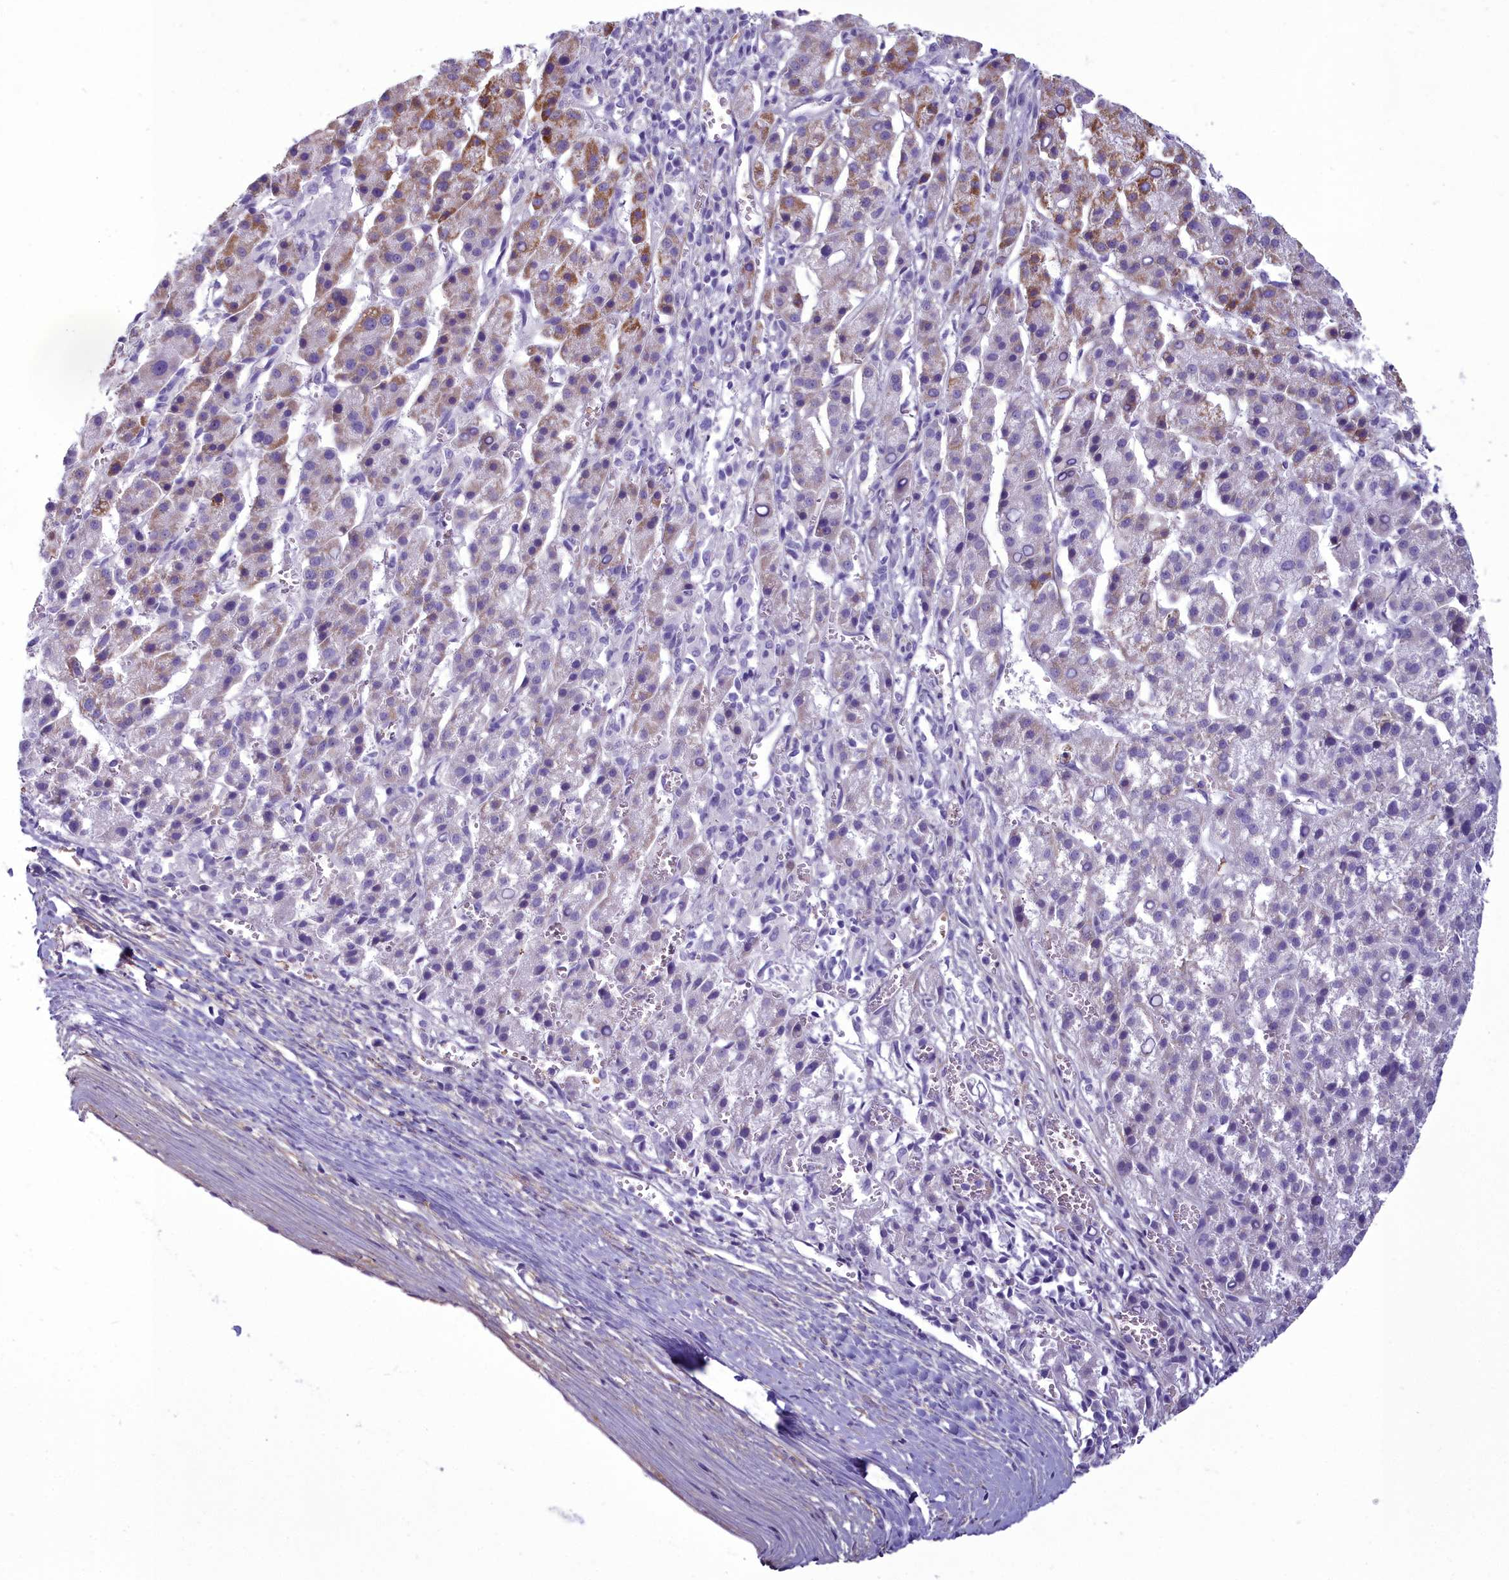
{"staining": {"intensity": "moderate", "quantity": "<25%", "location": "cytoplasmic/membranous"}, "tissue": "liver cancer", "cell_type": "Tumor cells", "image_type": "cancer", "snomed": [{"axis": "morphology", "description": "Carcinoma, Hepatocellular, NOS"}, {"axis": "topography", "description": "Liver"}], "caption": "Liver cancer stained for a protein reveals moderate cytoplasmic/membranous positivity in tumor cells.", "gene": "OSTN", "patient": {"sex": "female", "age": 58}}